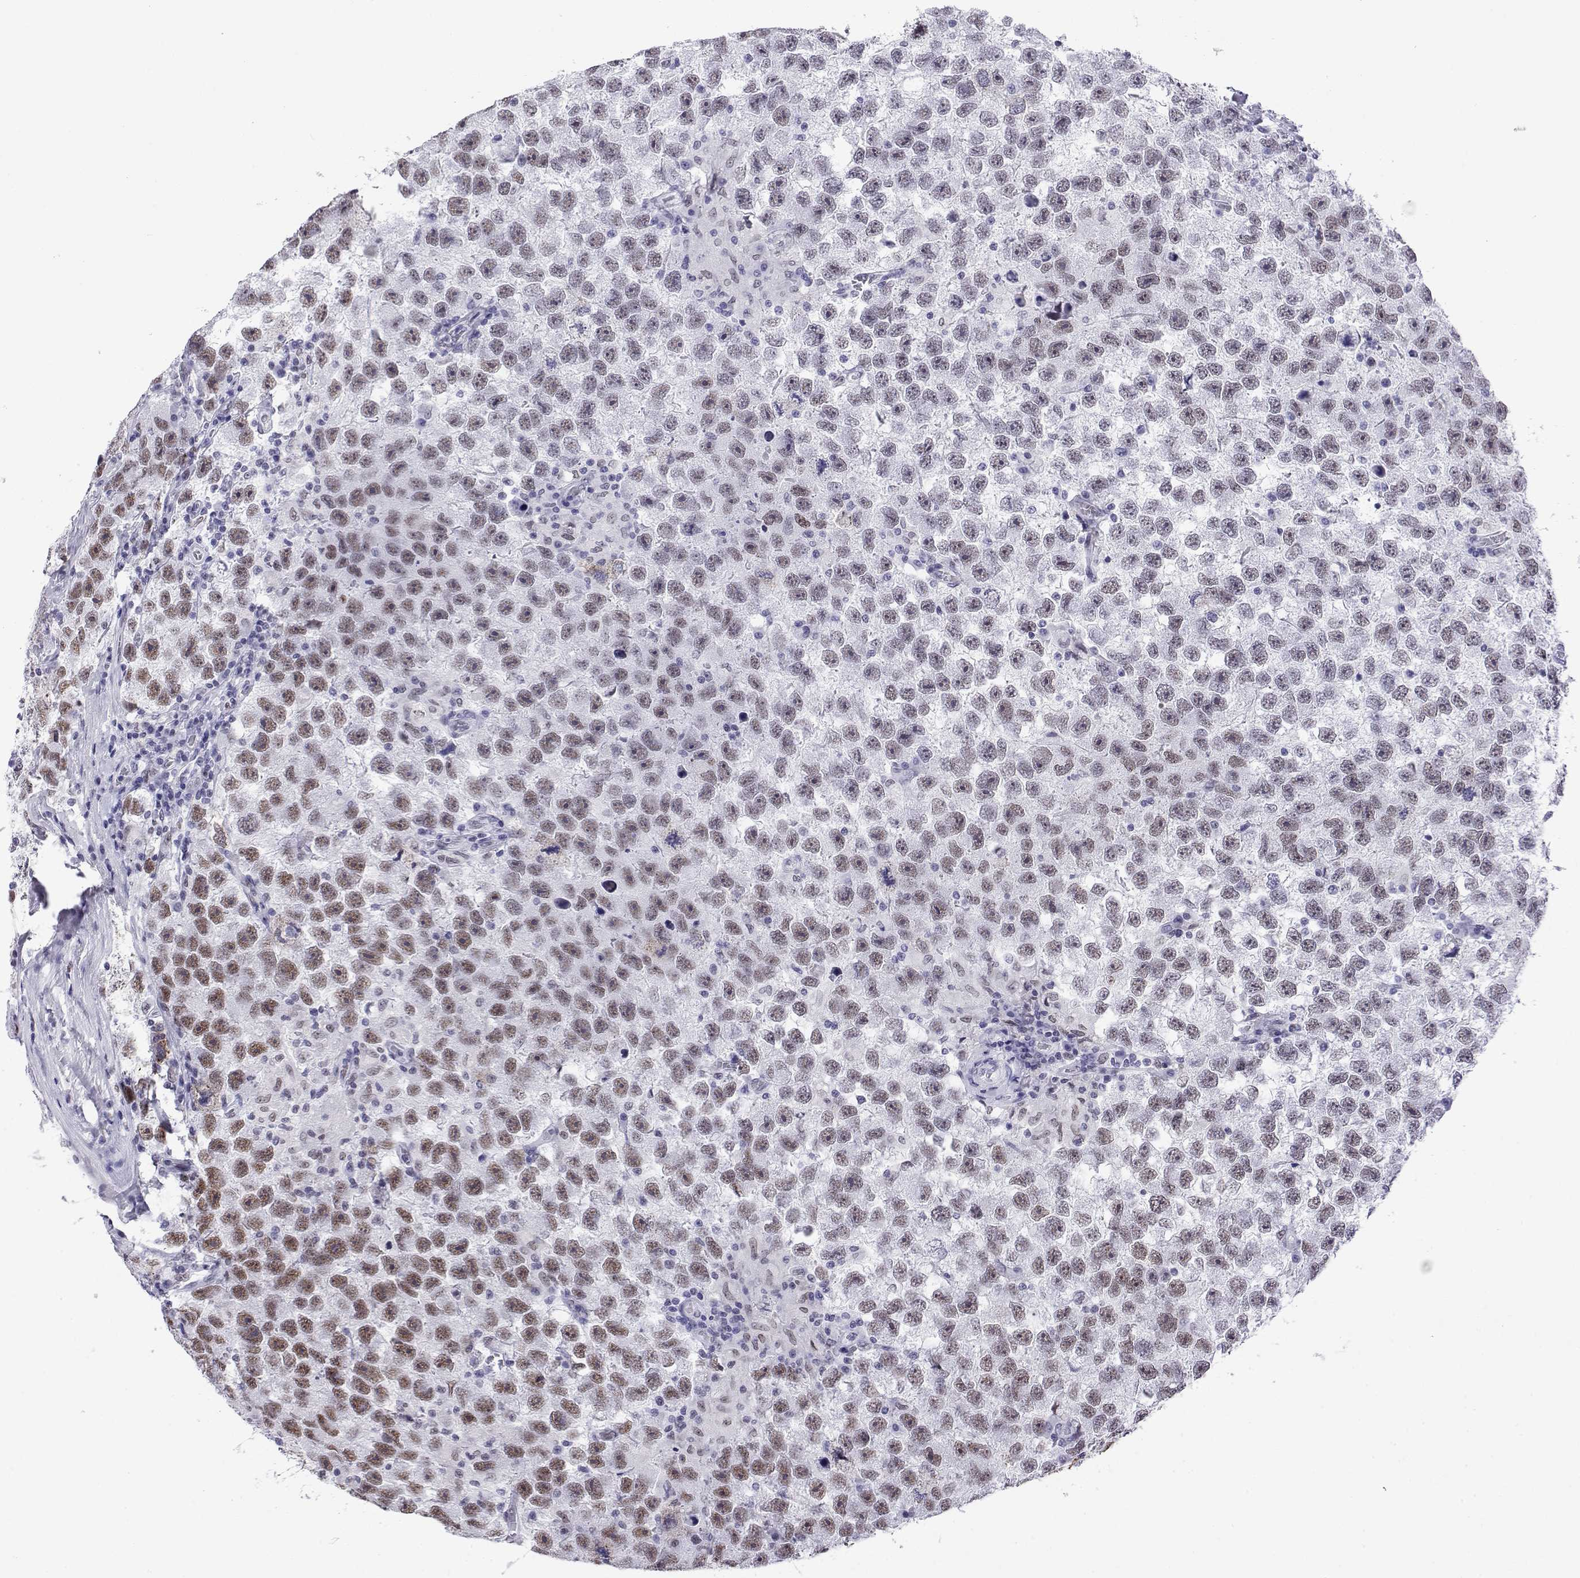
{"staining": {"intensity": "moderate", "quantity": "25%-75%", "location": "nuclear"}, "tissue": "testis cancer", "cell_type": "Tumor cells", "image_type": "cancer", "snomed": [{"axis": "morphology", "description": "Seminoma, NOS"}, {"axis": "topography", "description": "Testis"}], "caption": "DAB (3,3'-diaminobenzidine) immunohistochemical staining of testis cancer shows moderate nuclear protein positivity in approximately 25%-75% of tumor cells.", "gene": "POLDIP3", "patient": {"sex": "male", "age": 26}}